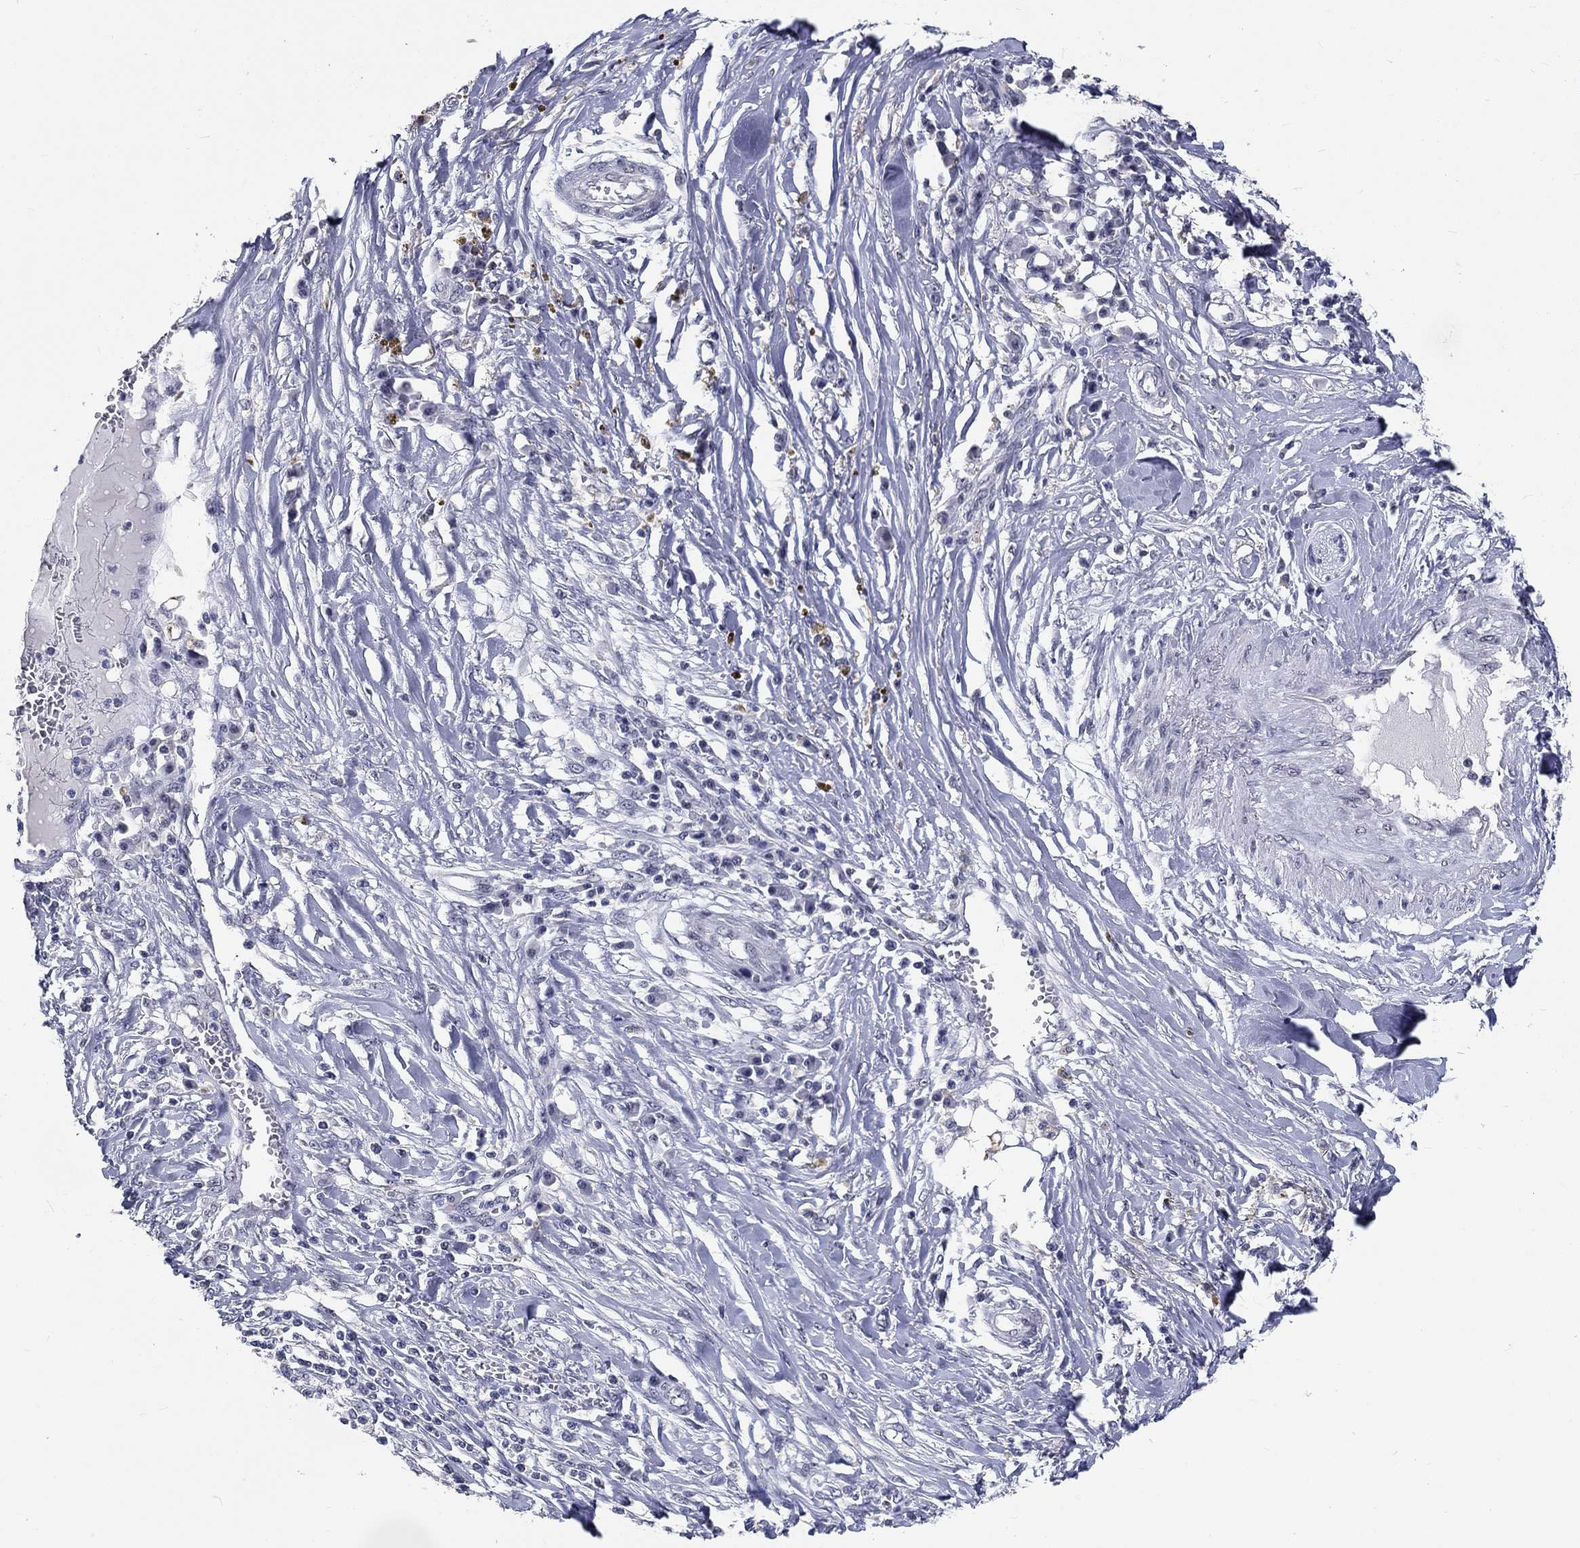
{"staining": {"intensity": "negative", "quantity": "none", "location": "none"}, "tissue": "skin cancer", "cell_type": "Tumor cells", "image_type": "cancer", "snomed": [{"axis": "morphology", "description": "Squamous cell carcinoma, NOS"}, {"axis": "topography", "description": "Skin"}], "caption": "A photomicrograph of human squamous cell carcinoma (skin) is negative for staining in tumor cells. The staining was performed using DAB to visualize the protein expression in brown, while the nuclei were stained in blue with hematoxylin (Magnification: 20x).", "gene": "GRIN1", "patient": {"sex": "male", "age": 82}}